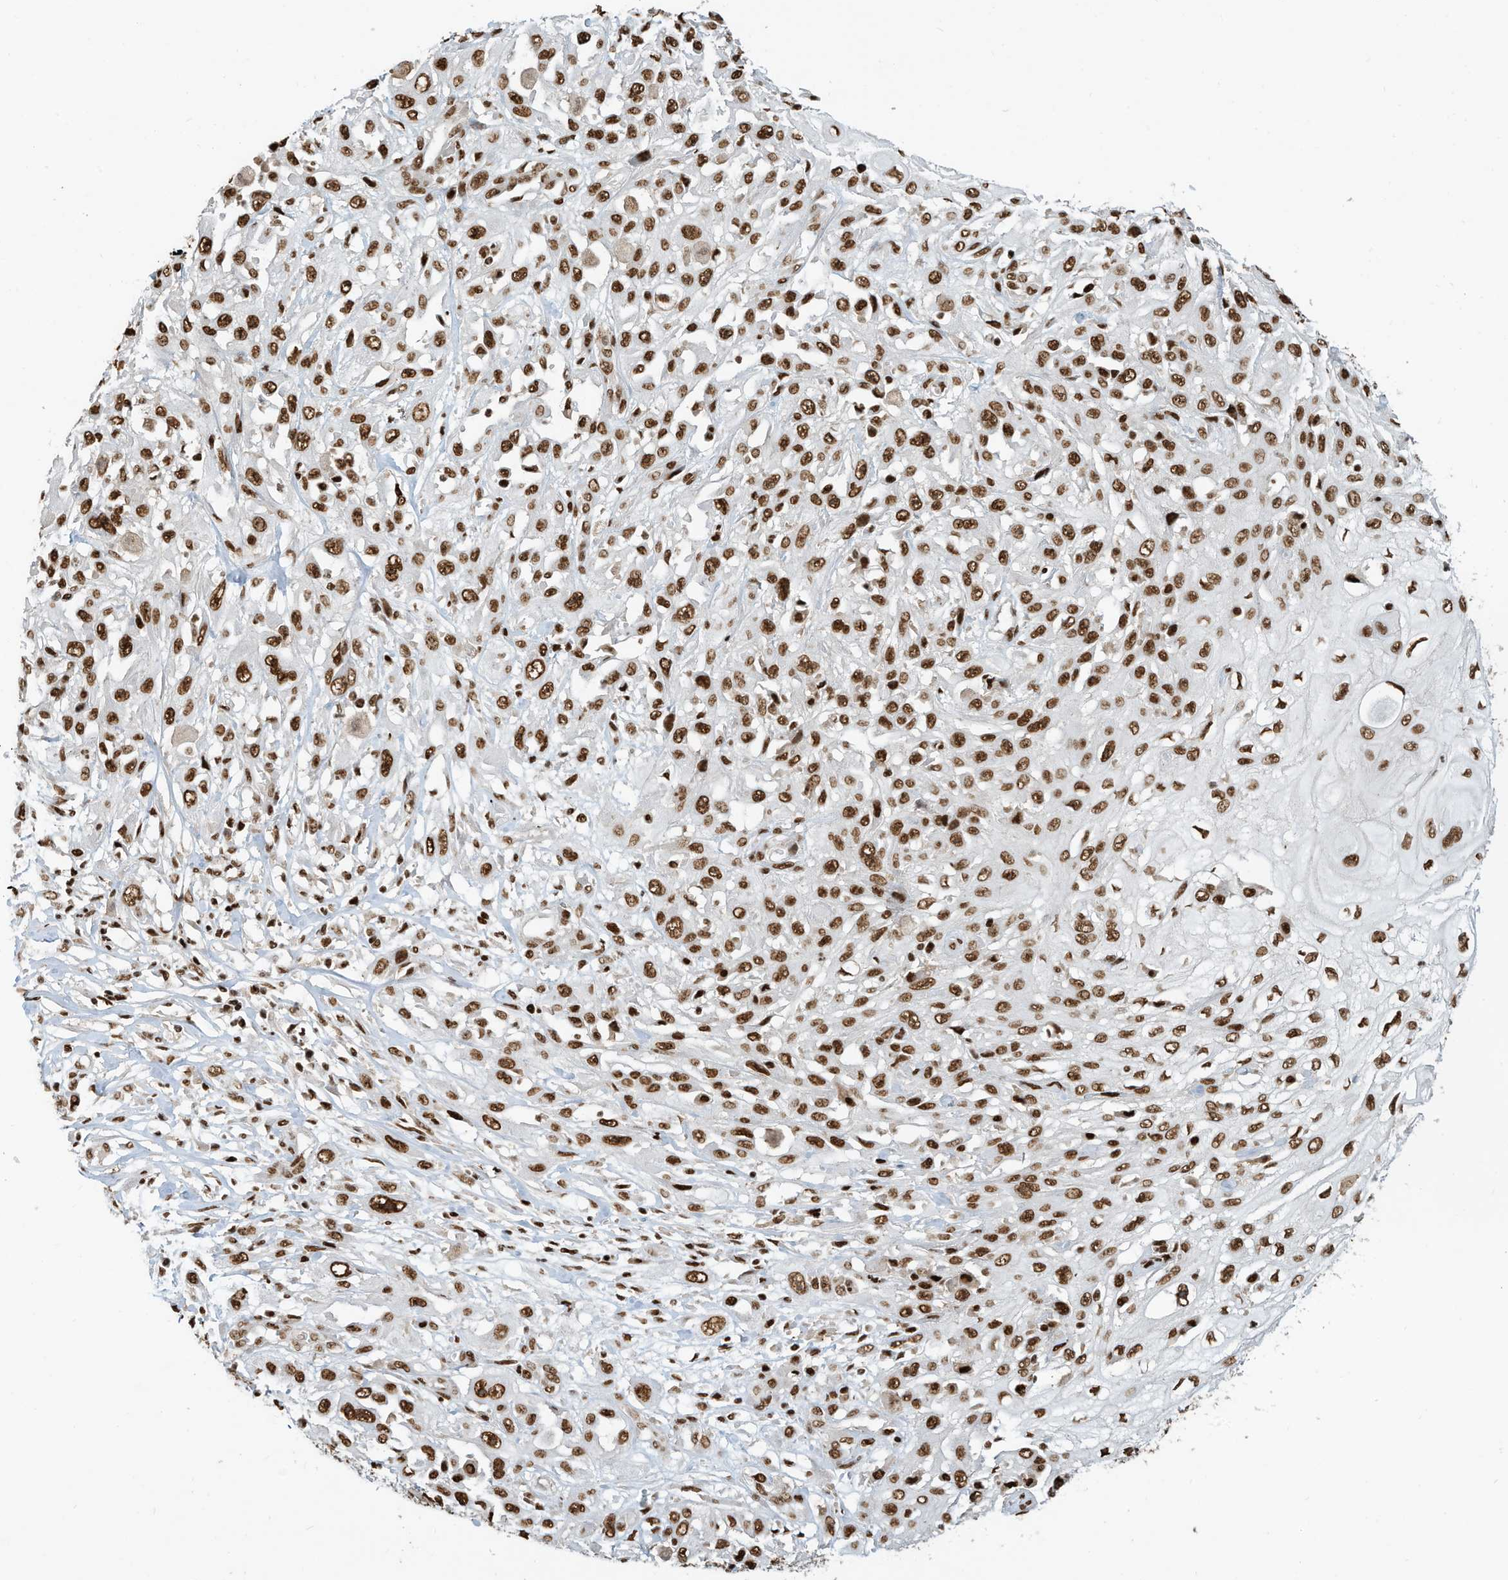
{"staining": {"intensity": "strong", "quantity": ">75%", "location": "nuclear"}, "tissue": "skin cancer", "cell_type": "Tumor cells", "image_type": "cancer", "snomed": [{"axis": "morphology", "description": "Squamous cell carcinoma, NOS"}, {"axis": "morphology", "description": "Squamous cell carcinoma, metastatic, NOS"}, {"axis": "topography", "description": "Skin"}, {"axis": "topography", "description": "Lymph node"}], "caption": "Human metastatic squamous cell carcinoma (skin) stained with a brown dye exhibits strong nuclear positive staining in about >75% of tumor cells.", "gene": "SAMD15", "patient": {"sex": "male", "age": 75}}